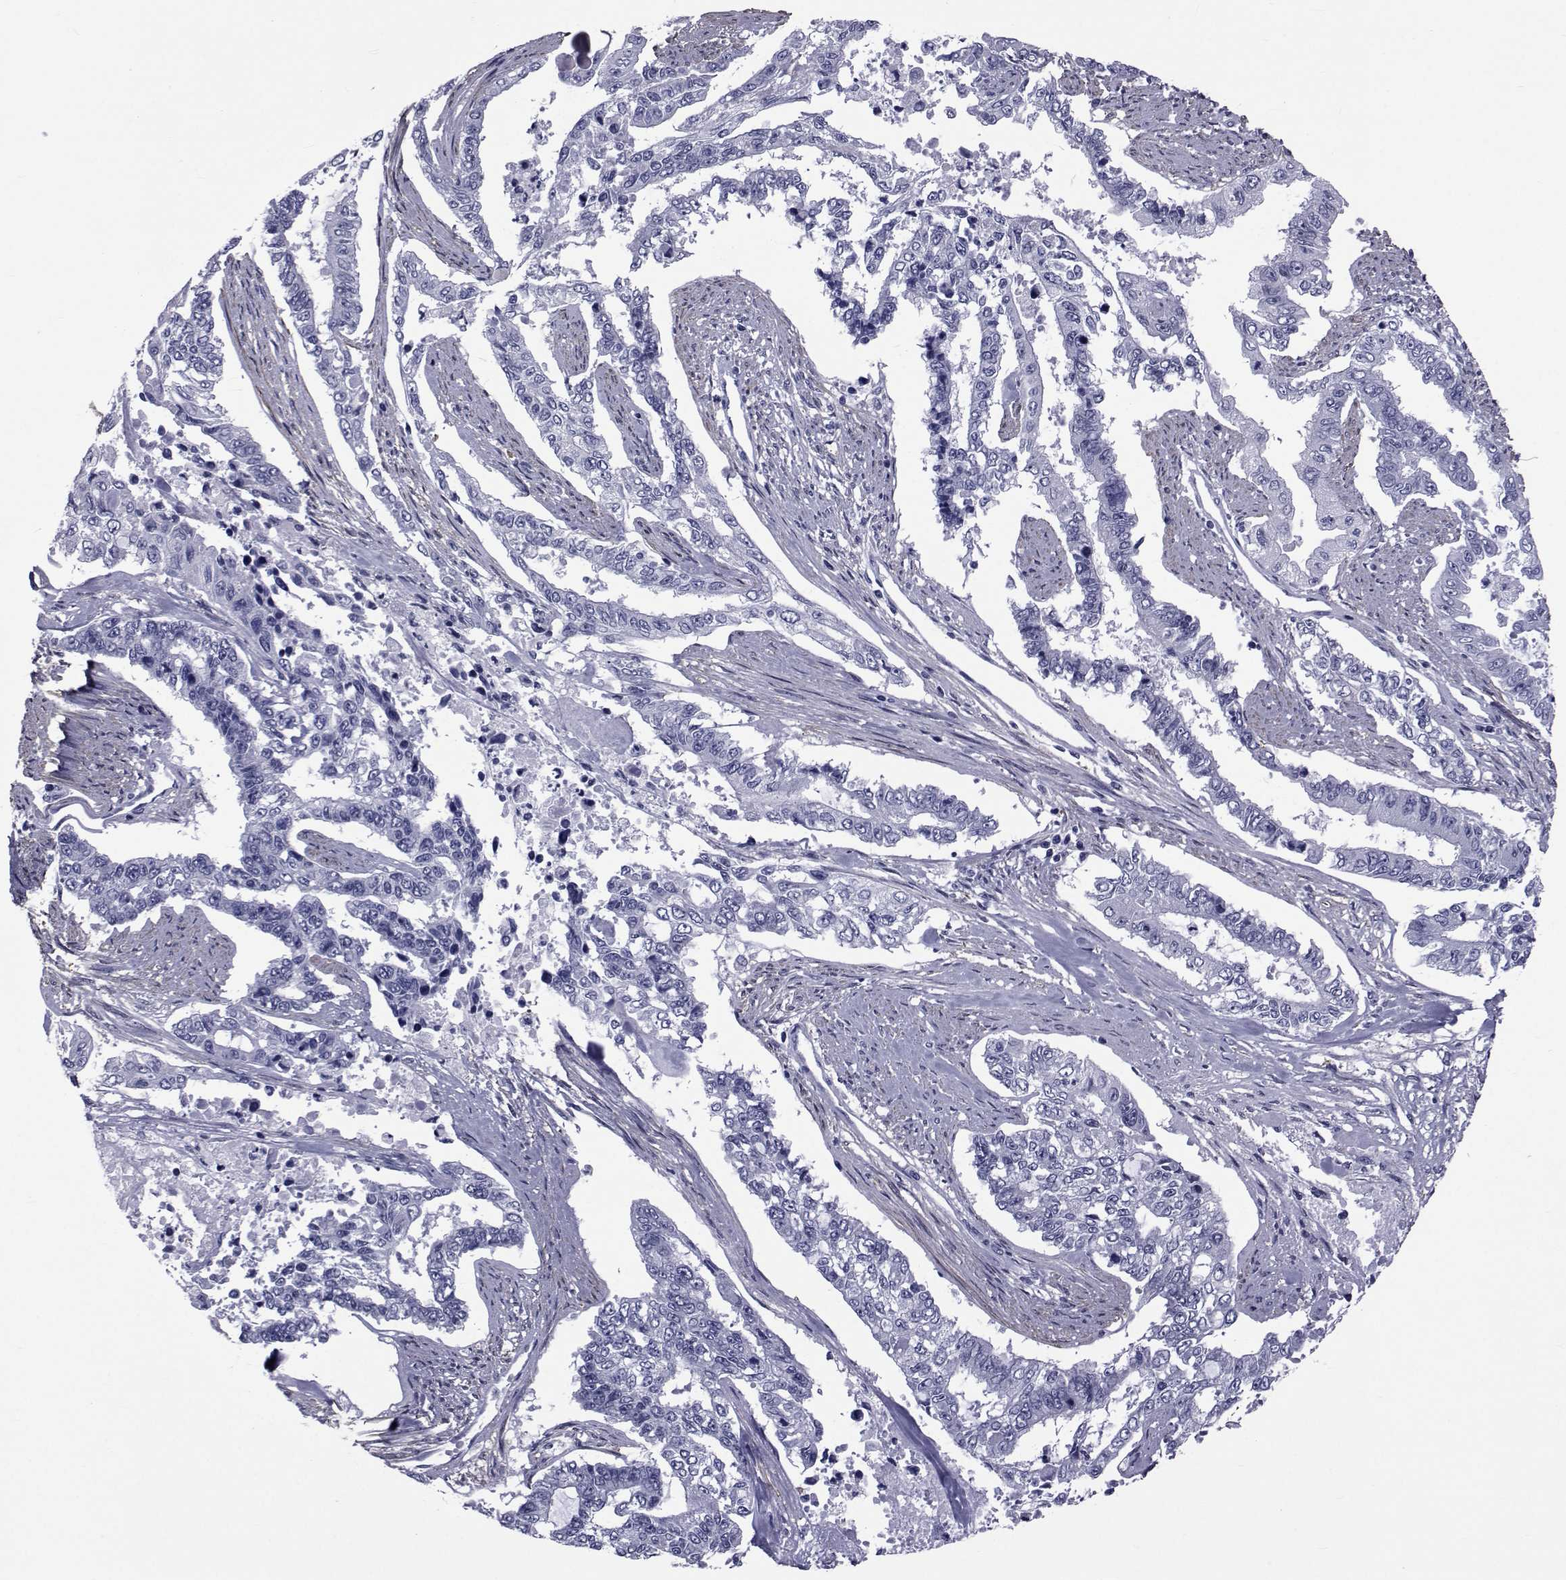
{"staining": {"intensity": "negative", "quantity": "none", "location": "none"}, "tissue": "endometrial cancer", "cell_type": "Tumor cells", "image_type": "cancer", "snomed": [{"axis": "morphology", "description": "Adenocarcinoma, NOS"}, {"axis": "topography", "description": "Uterus"}], "caption": "IHC micrograph of neoplastic tissue: human endometrial adenocarcinoma stained with DAB (3,3'-diaminobenzidine) reveals no significant protein staining in tumor cells.", "gene": "GKAP1", "patient": {"sex": "female", "age": 59}}